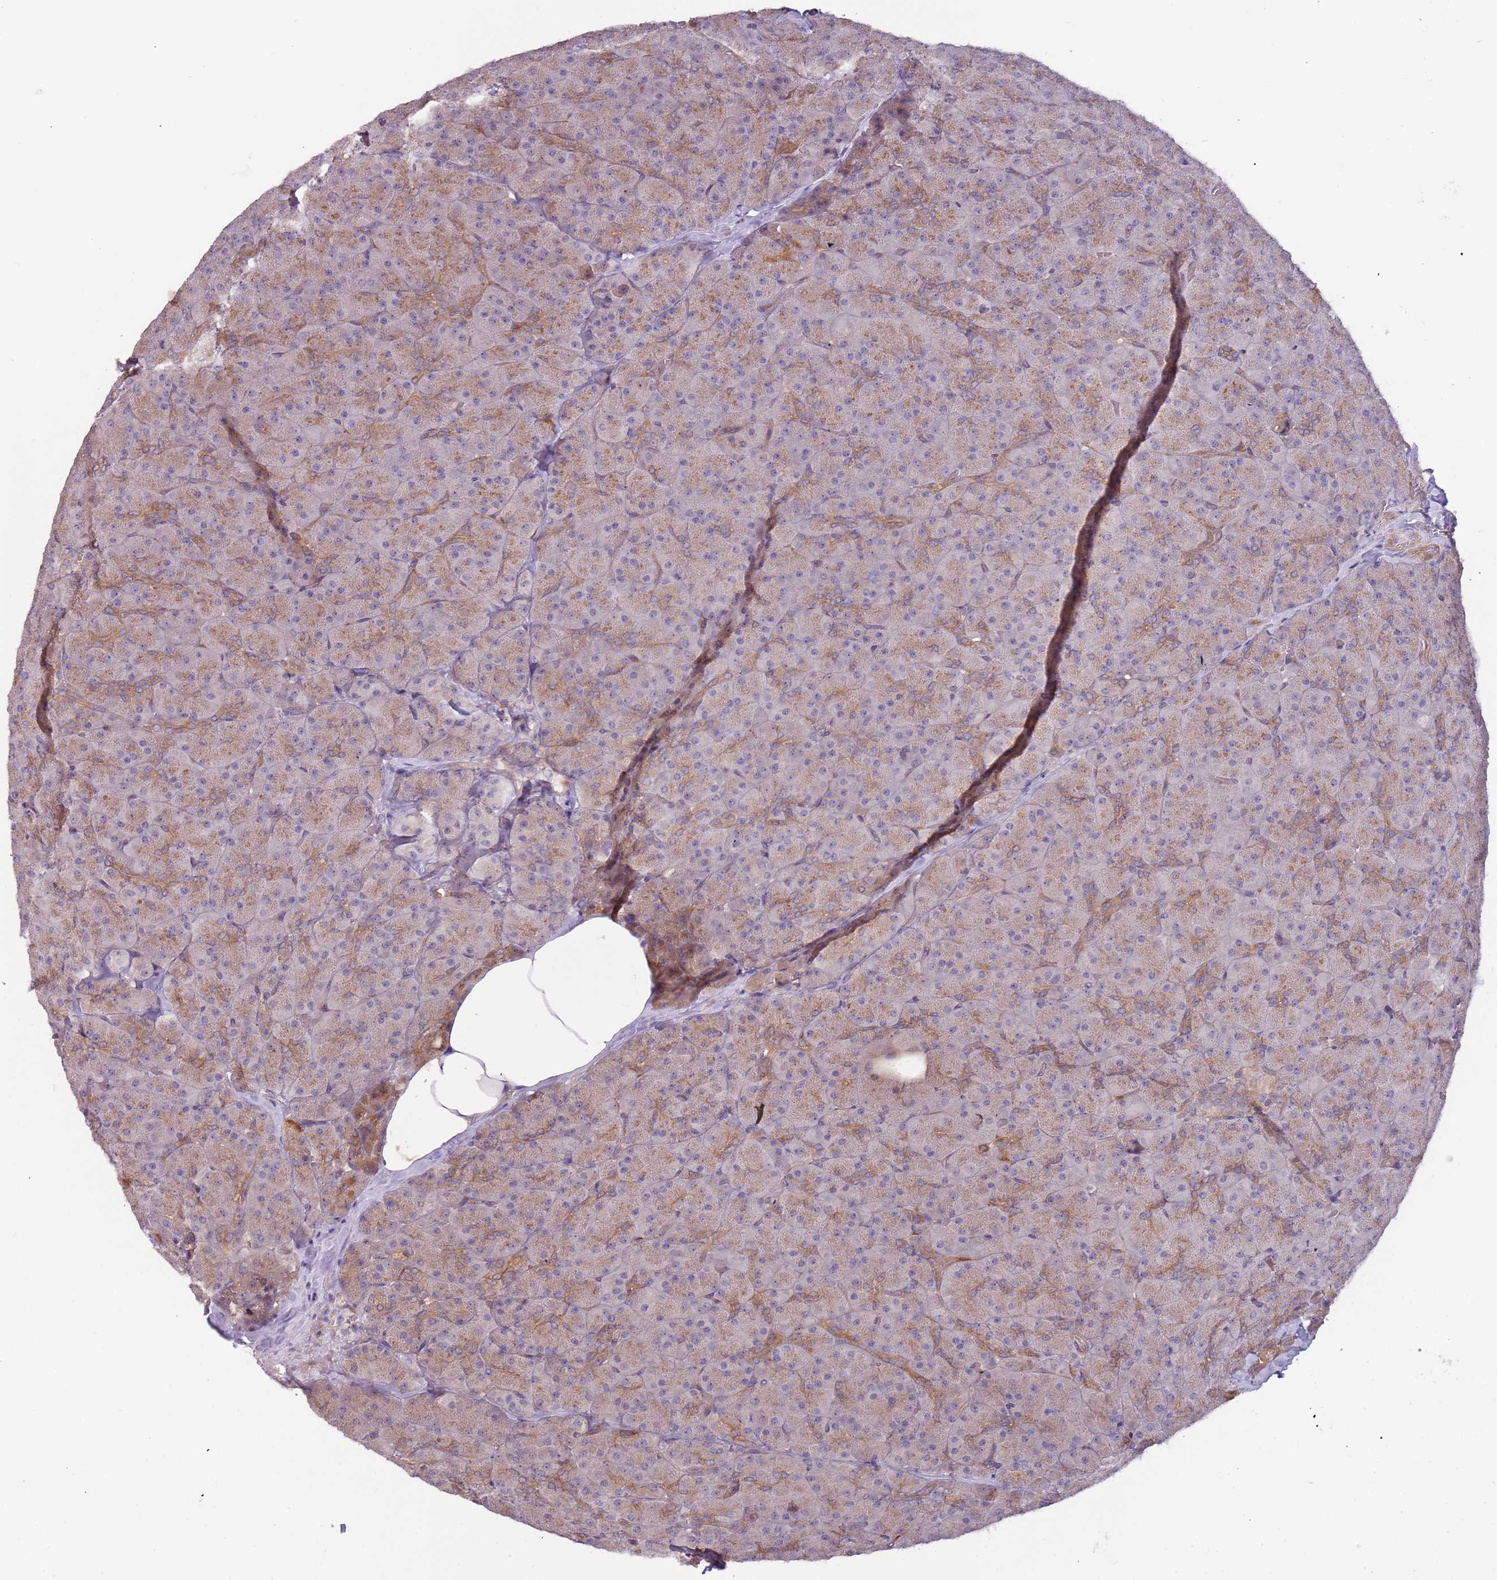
{"staining": {"intensity": "moderate", "quantity": "25%-75%", "location": "cytoplasmic/membranous"}, "tissue": "pancreas", "cell_type": "Exocrine glandular cells", "image_type": "normal", "snomed": [{"axis": "morphology", "description": "Normal tissue, NOS"}, {"axis": "topography", "description": "Pancreas"}], "caption": "IHC histopathology image of normal human pancreas stained for a protein (brown), which shows medium levels of moderate cytoplasmic/membranous expression in approximately 25%-75% of exocrine glandular cells.", "gene": "TRAPPC6B", "patient": {"sex": "male", "age": 36}}